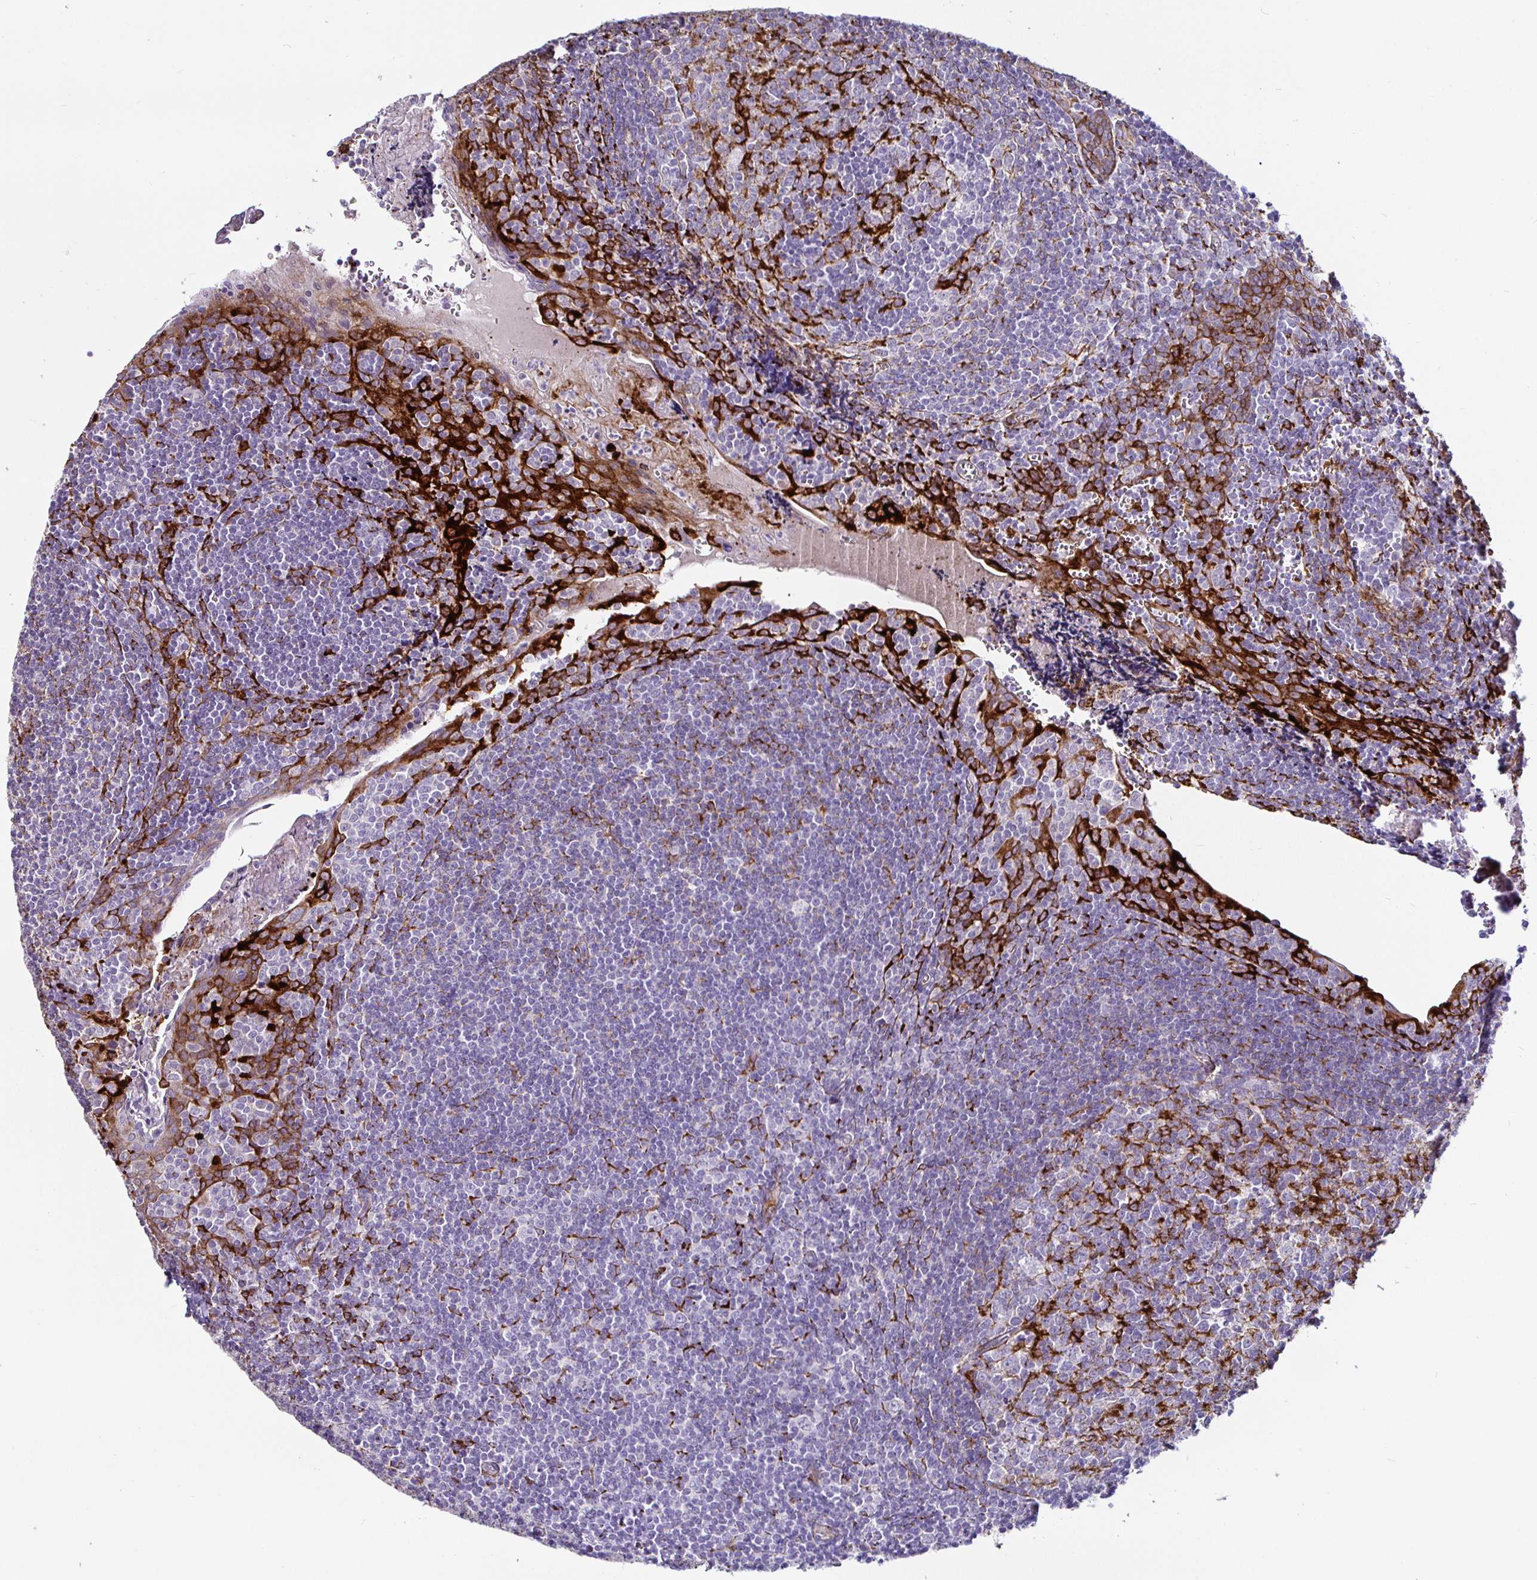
{"staining": {"intensity": "strong", "quantity": "25%-75%", "location": "cytoplasmic/membranous"}, "tissue": "tonsil", "cell_type": "Germinal center cells", "image_type": "normal", "snomed": [{"axis": "morphology", "description": "Normal tissue, NOS"}, {"axis": "morphology", "description": "Inflammation, NOS"}, {"axis": "topography", "description": "Tonsil"}], "caption": "This photomicrograph shows immunohistochemistry (IHC) staining of benign human tonsil, with high strong cytoplasmic/membranous positivity in about 25%-75% of germinal center cells.", "gene": "P4HA2", "patient": {"sex": "female", "age": 31}}